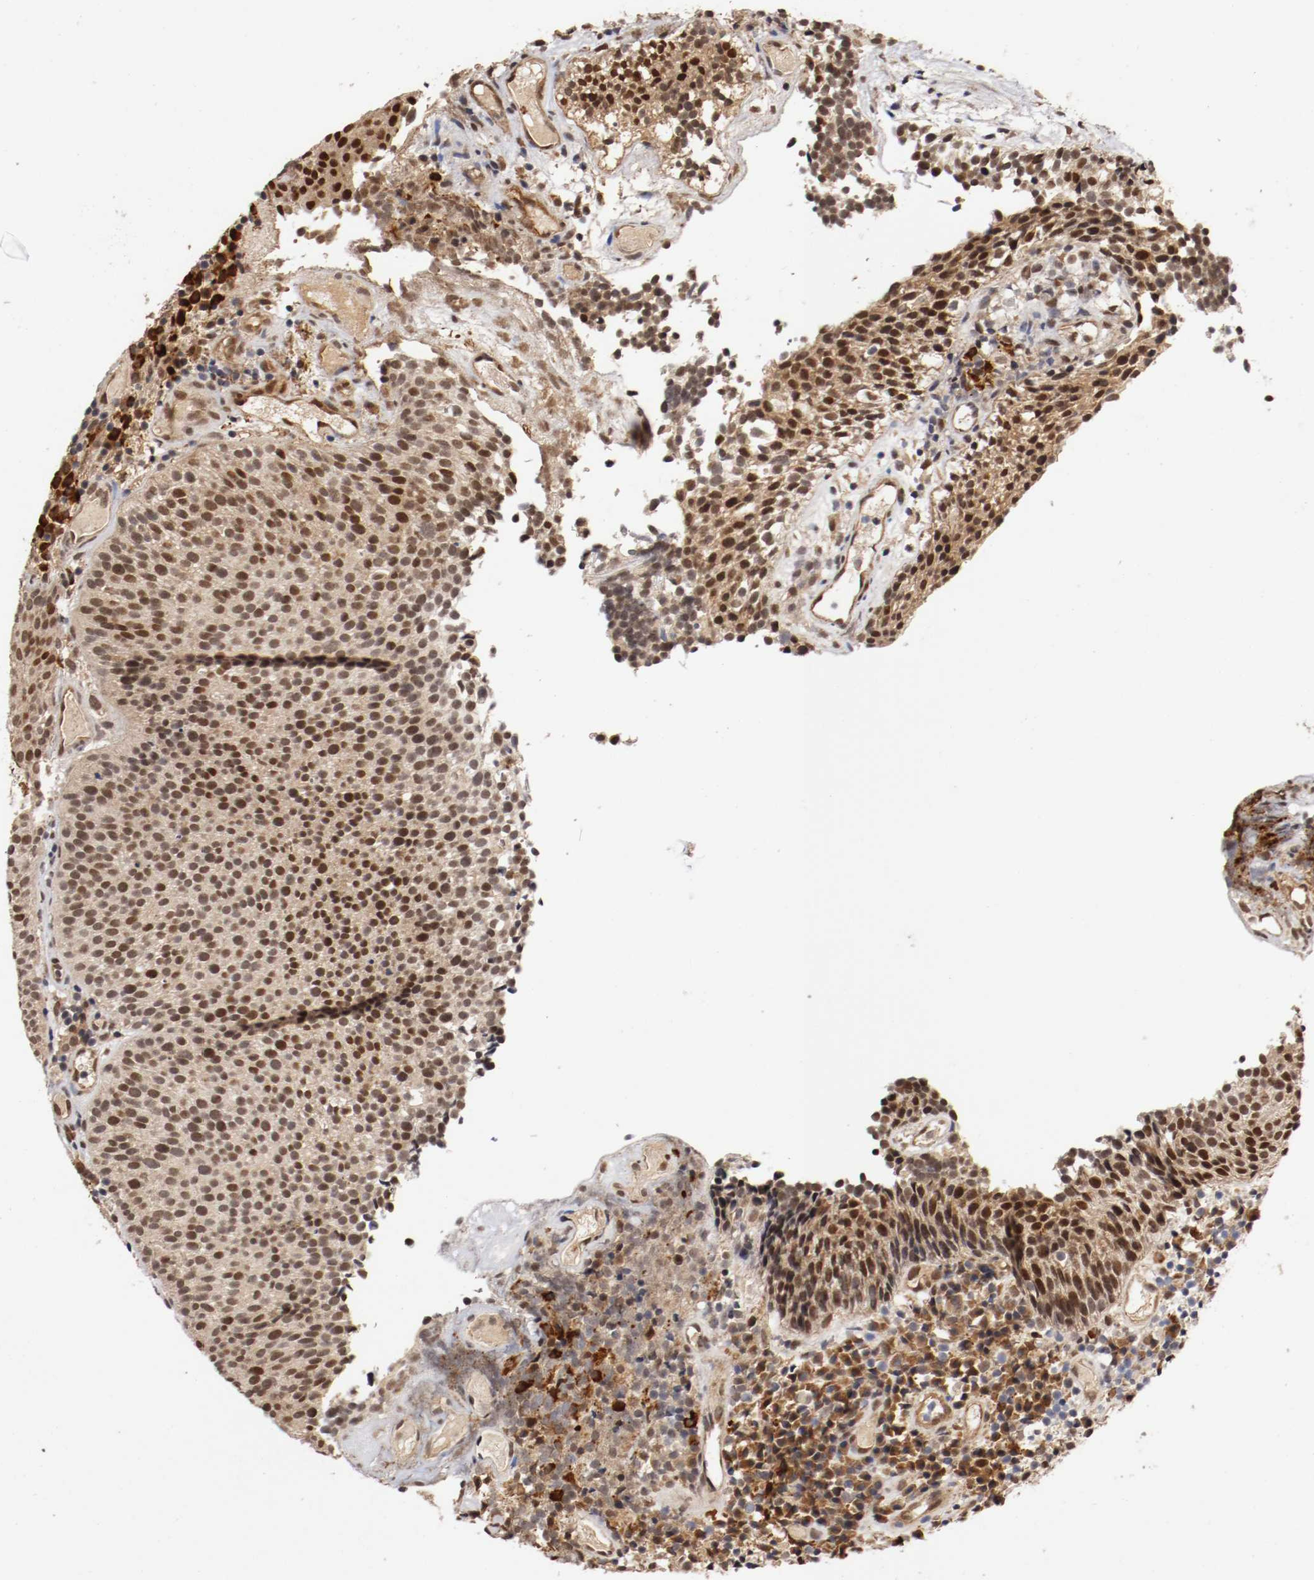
{"staining": {"intensity": "moderate", "quantity": ">75%", "location": "cytoplasmic/membranous,nuclear"}, "tissue": "urothelial cancer", "cell_type": "Tumor cells", "image_type": "cancer", "snomed": [{"axis": "morphology", "description": "Urothelial carcinoma, Low grade"}, {"axis": "topography", "description": "Urinary bladder"}], "caption": "The histopathology image demonstrates staining of low-grade urothelial carcinoma, revealing moderate cytoplasmic/membranous and nuclear protein expression (brown color) within tumor cells.", "gene": "DNMT3B", "patient": {"sex": "male", "age": 85}}